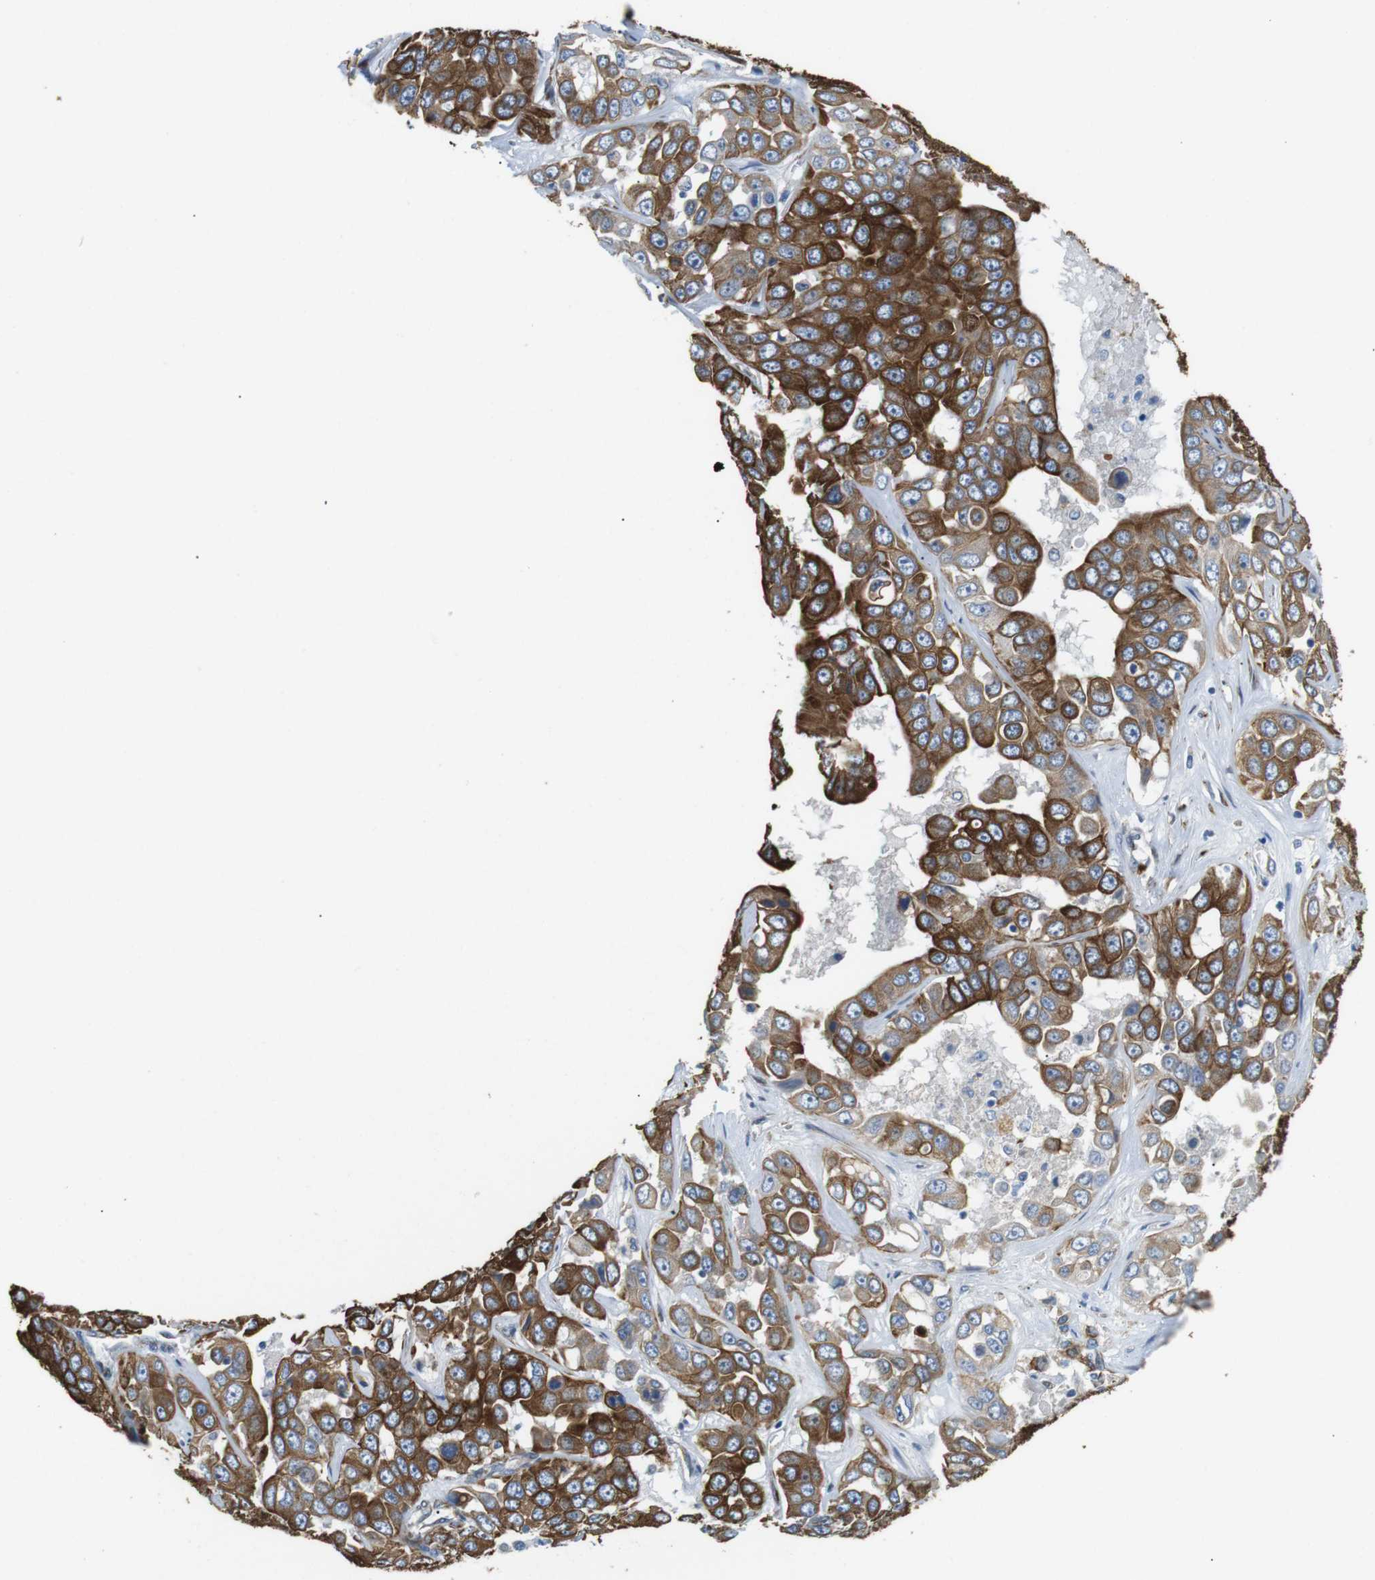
{"staining": {"intensity": "moderate", "quantity": ">75%", "location": "cytoplasmic/membranous"}, "tissue": "liver cancer", "cell_type": "Tumor cells", "image_type": "cancer", "snomed": [{"axis": "morphology", "description": "Cholangiocarcinoma"}, {"axis": "topography", "description": "Liver"}], "caption": "IHC of cholangiocarcinoma (liver) shows medium levels of moderate cytoplasmic/membranous positivity in approximately >75% of tumor cells.", "gene": "UNC5CL", "patient": {"sex": "female", "age": 52}}